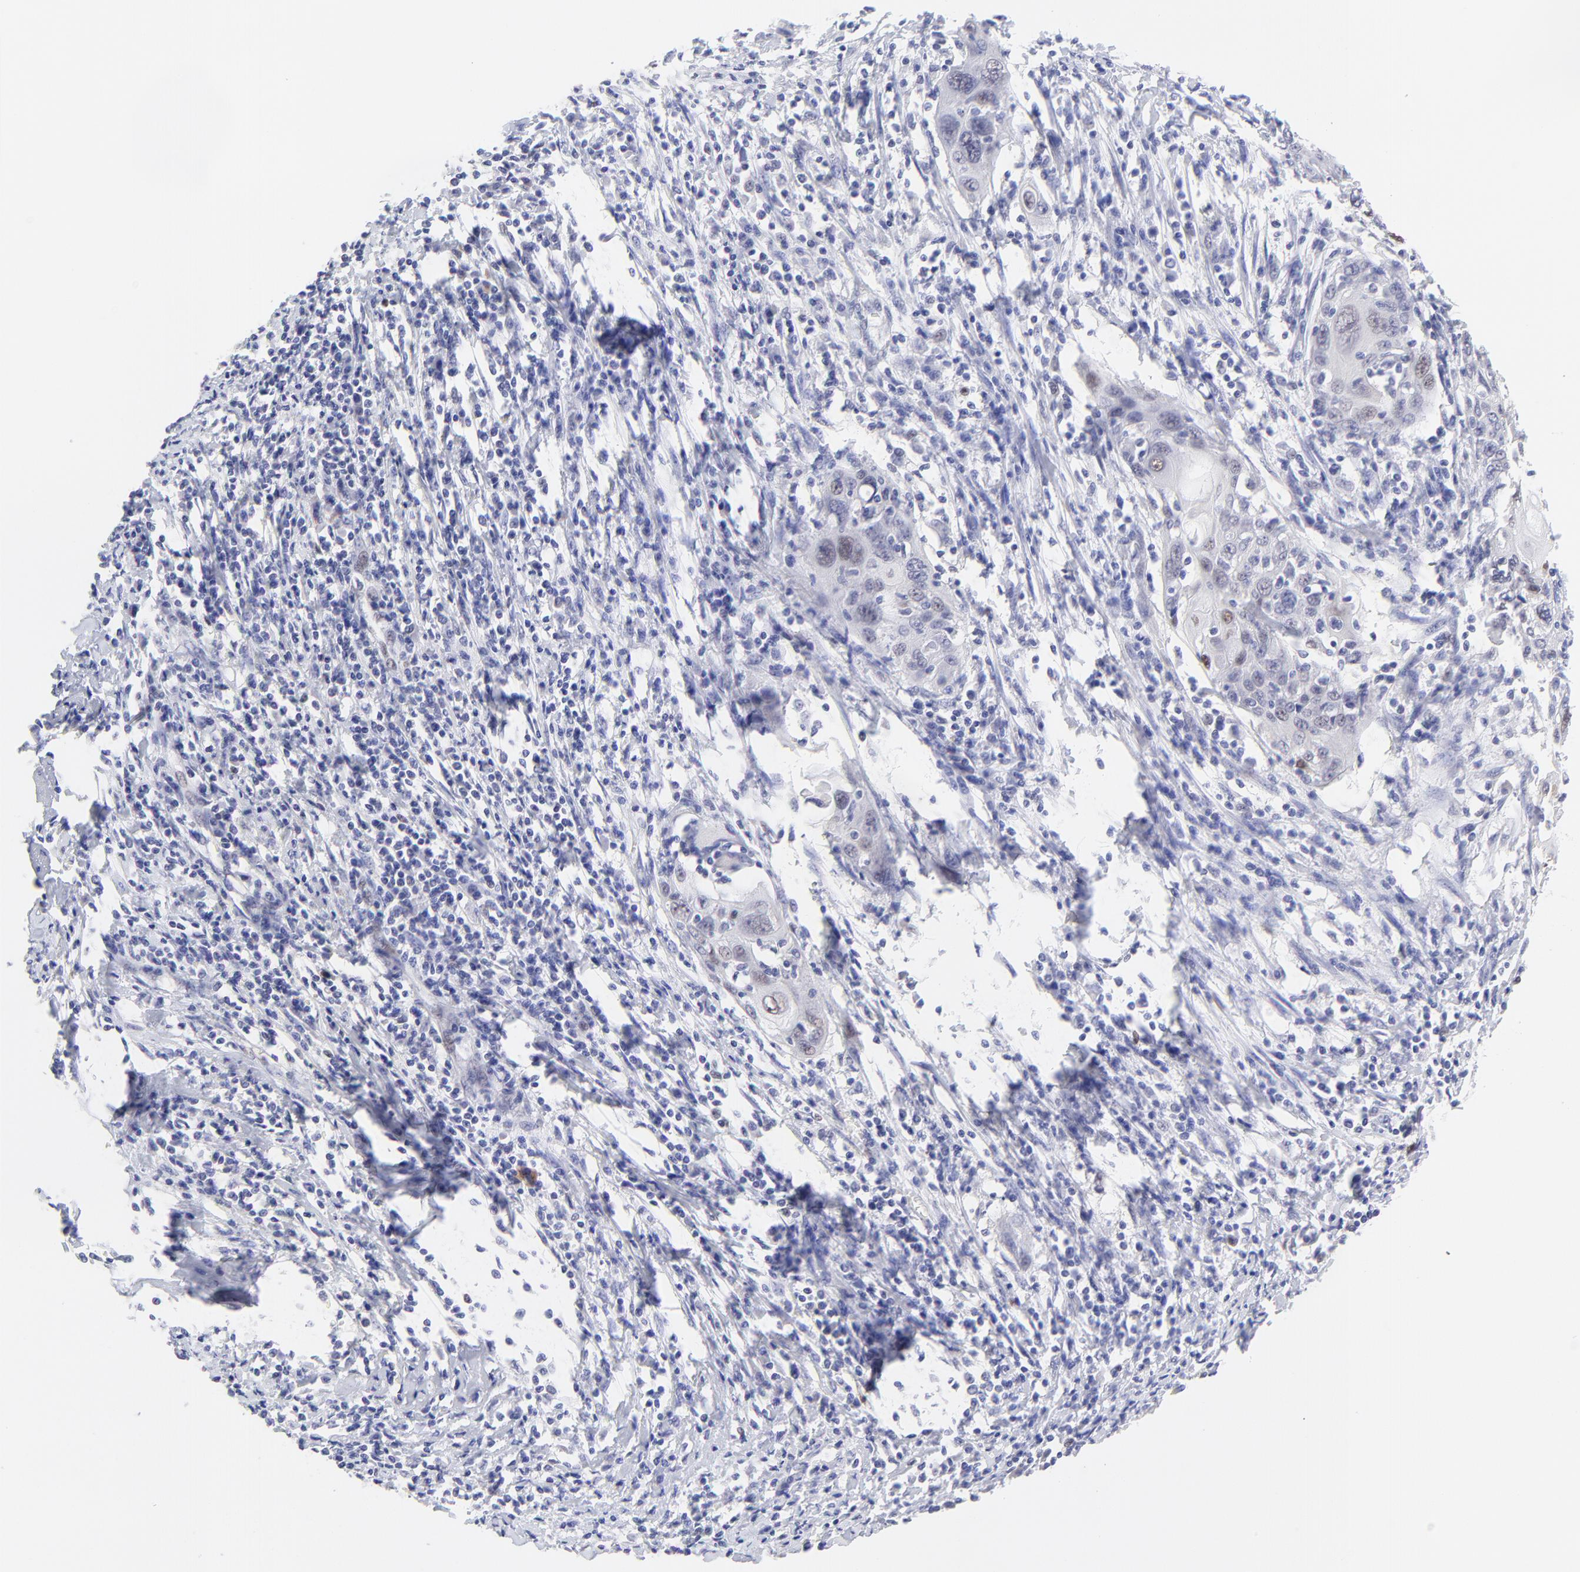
{"staining": {"intensity": "moderate", "quantity": "<25%", "location": "nuclear"}, "tissue": "cervical cancer", "cell_type": "Tumor cells", "image_type": "cancer", "snomed": [{"axis": "morphology", "description": "Squamous cell carcinoma, NOS"}, {"axis": "topography", "description": "Cervix"}], "caption": "This is an image of IHC staining of cervical cancer, which shows moderate expression in the nuclear of tumor cells.", "gene": "KLF4", "patient": {"sex": "female", "age": 54}}